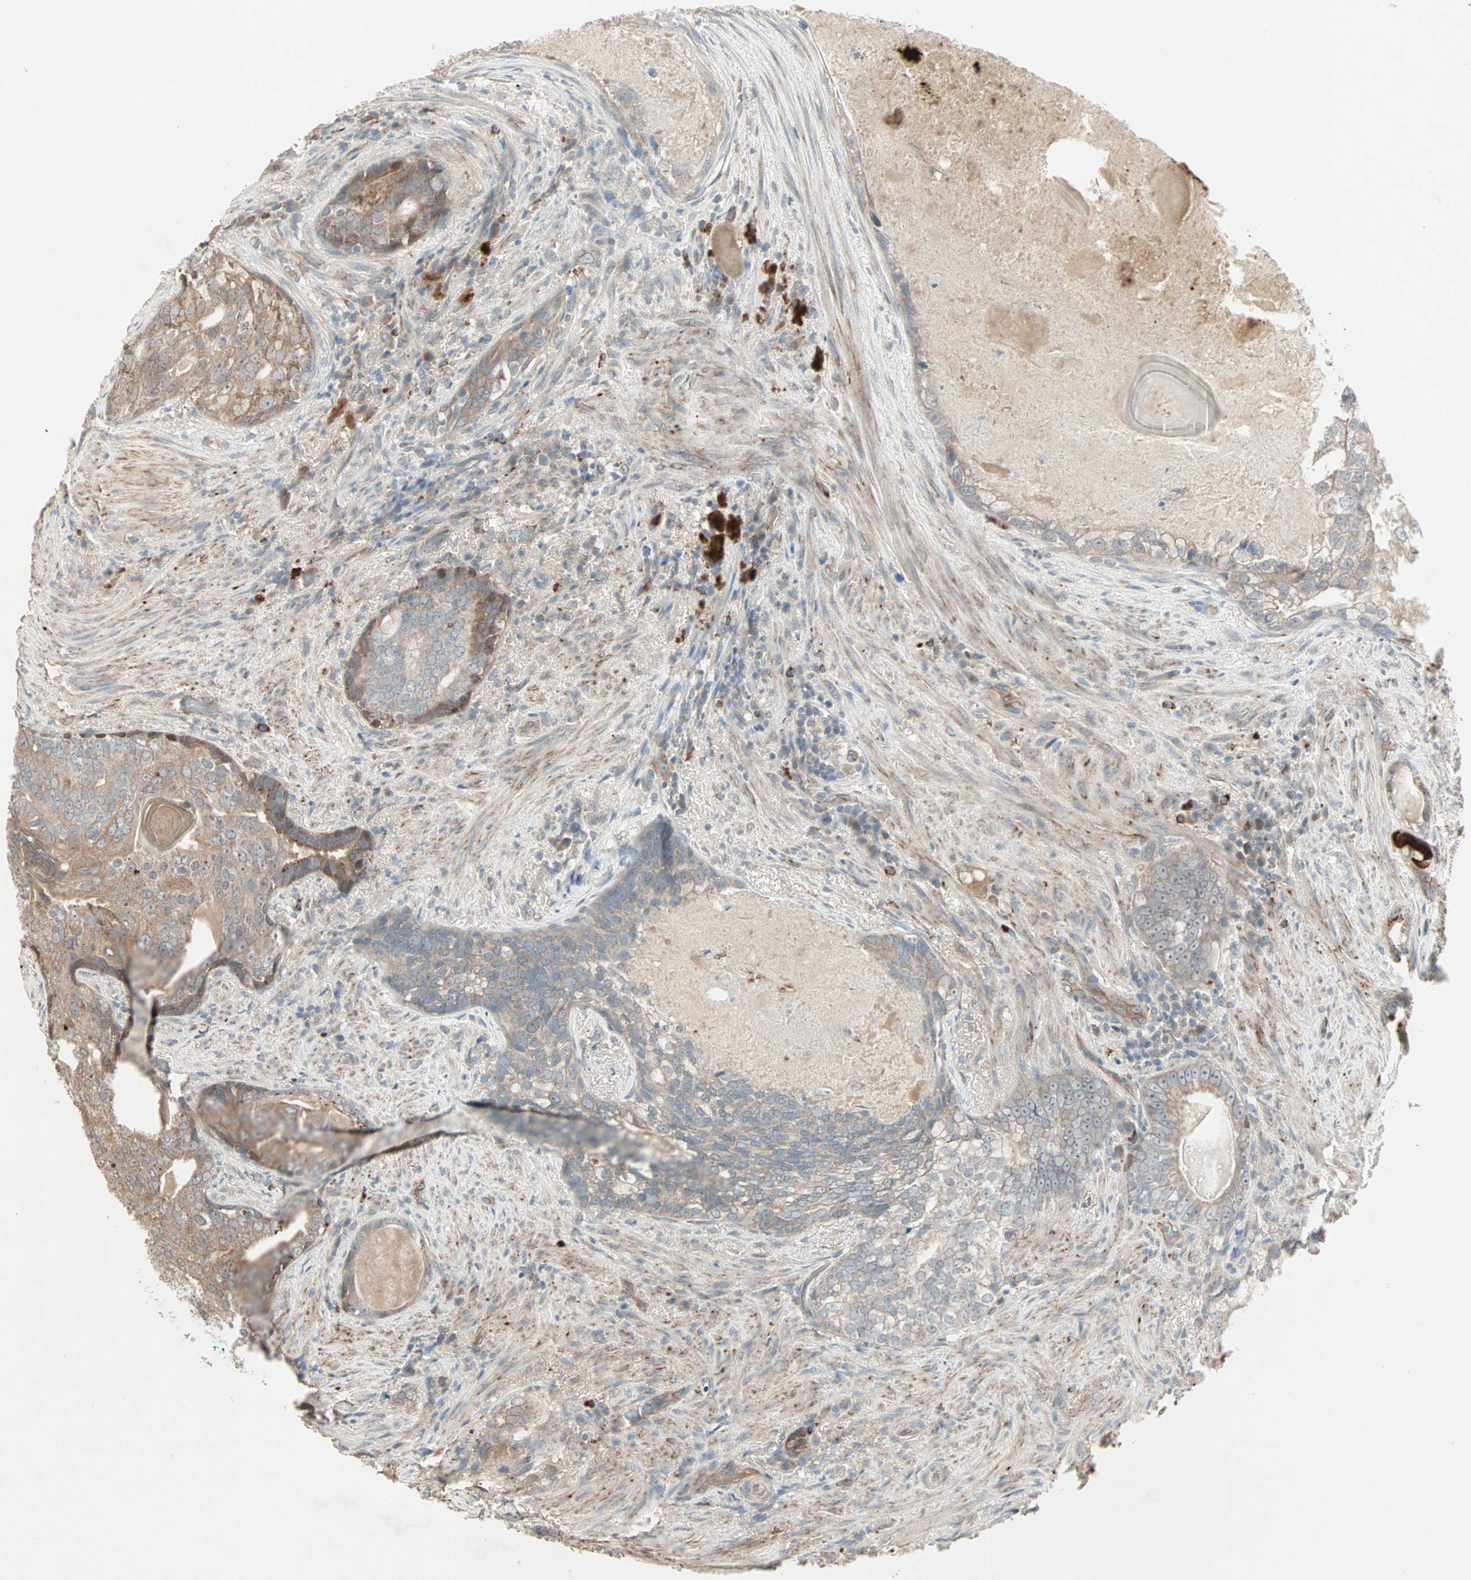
{"staining": {"intensity": "moderate", "quantity": "25%-75%", "location": "cytoplasmic/membranous"}, "tissue": "prostate cancer", "cell_type": "Tumor cells", "image_type": "cancer", "snomed": [{"axis": "morphology", "description": "Adenocarcinoma, High grade"}, {"axis": "topography", "description": "Prostate"}], "caption": "Immunohistochemistry staining of adenocarcinoma (high-grade) (prostate), which exhibits medium levels of moderate cytoplasmic/membranous positivity in approximately 25%-75% of tumor cells indicating moderate cytoplasmic/membranous protein expression. The staining was performed using DAB (3,3'-diaminobenzidine) (brown) for protein detection and nuclei were counterstained in hematoxylin (blue).", "gene": "JMJD7-PLA2G4B", "patient": {"sex": "male", "age": 66}}